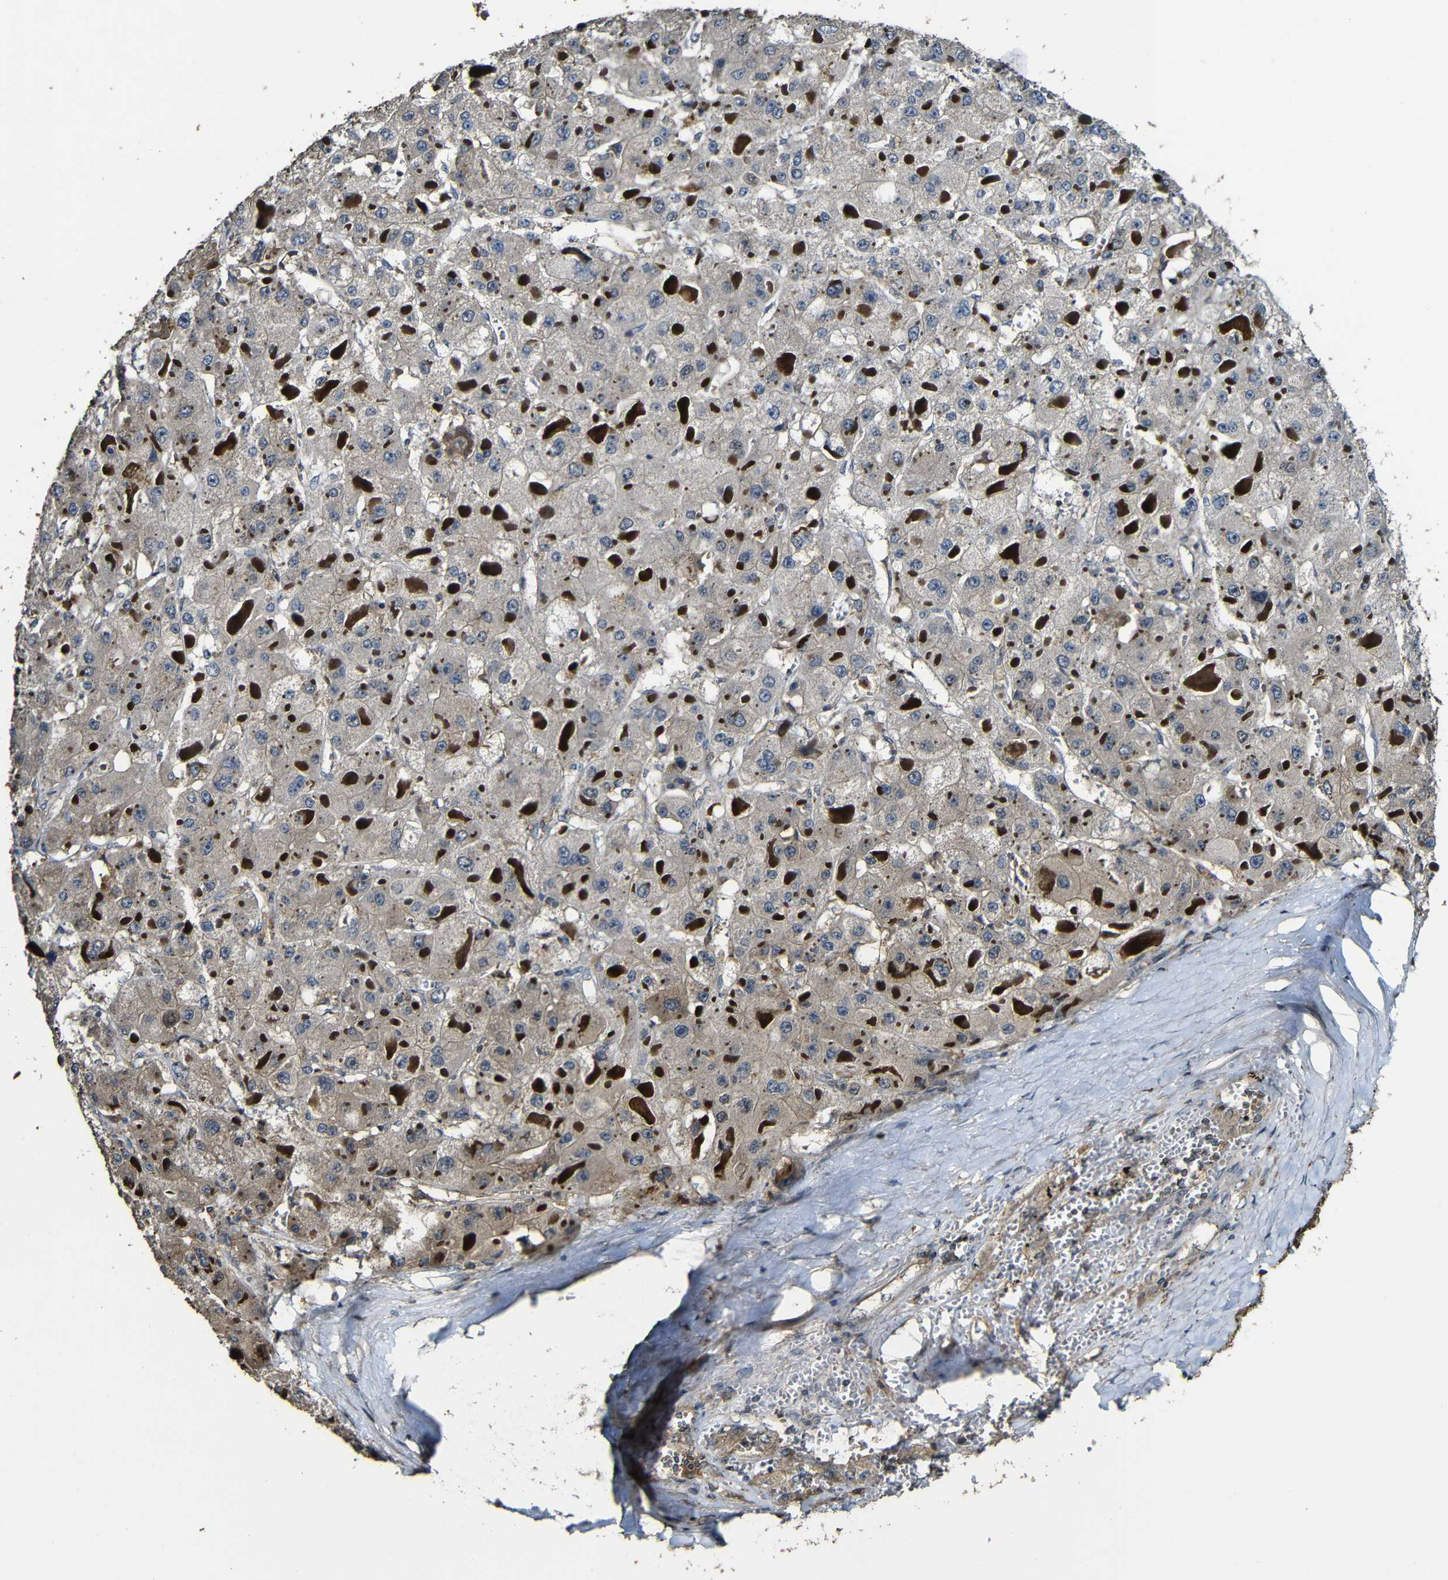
{"staining": {"intensity": "weak", "quantity": ">75%", "location": "cytoplasmic/membranous"}, "tissue": "liver cancer", "cell_type": "Tumor cells", "image_type": "cancer", "snomed": [{"axis": "morphology", "description": "Carcinoma, Hepatocellular, NOS"}, {"axis": "topography", "description": "Liver"}], "caption": "Immunohistochemistry (IHC) (DAB) staining of liver hepatocellular carcinoma demonstrates weak cytoplasmic/membranous protein expression in about >75% of tumor cells.", "gene": "CASP8", "patient": {"sex": "female", "age": 73}}